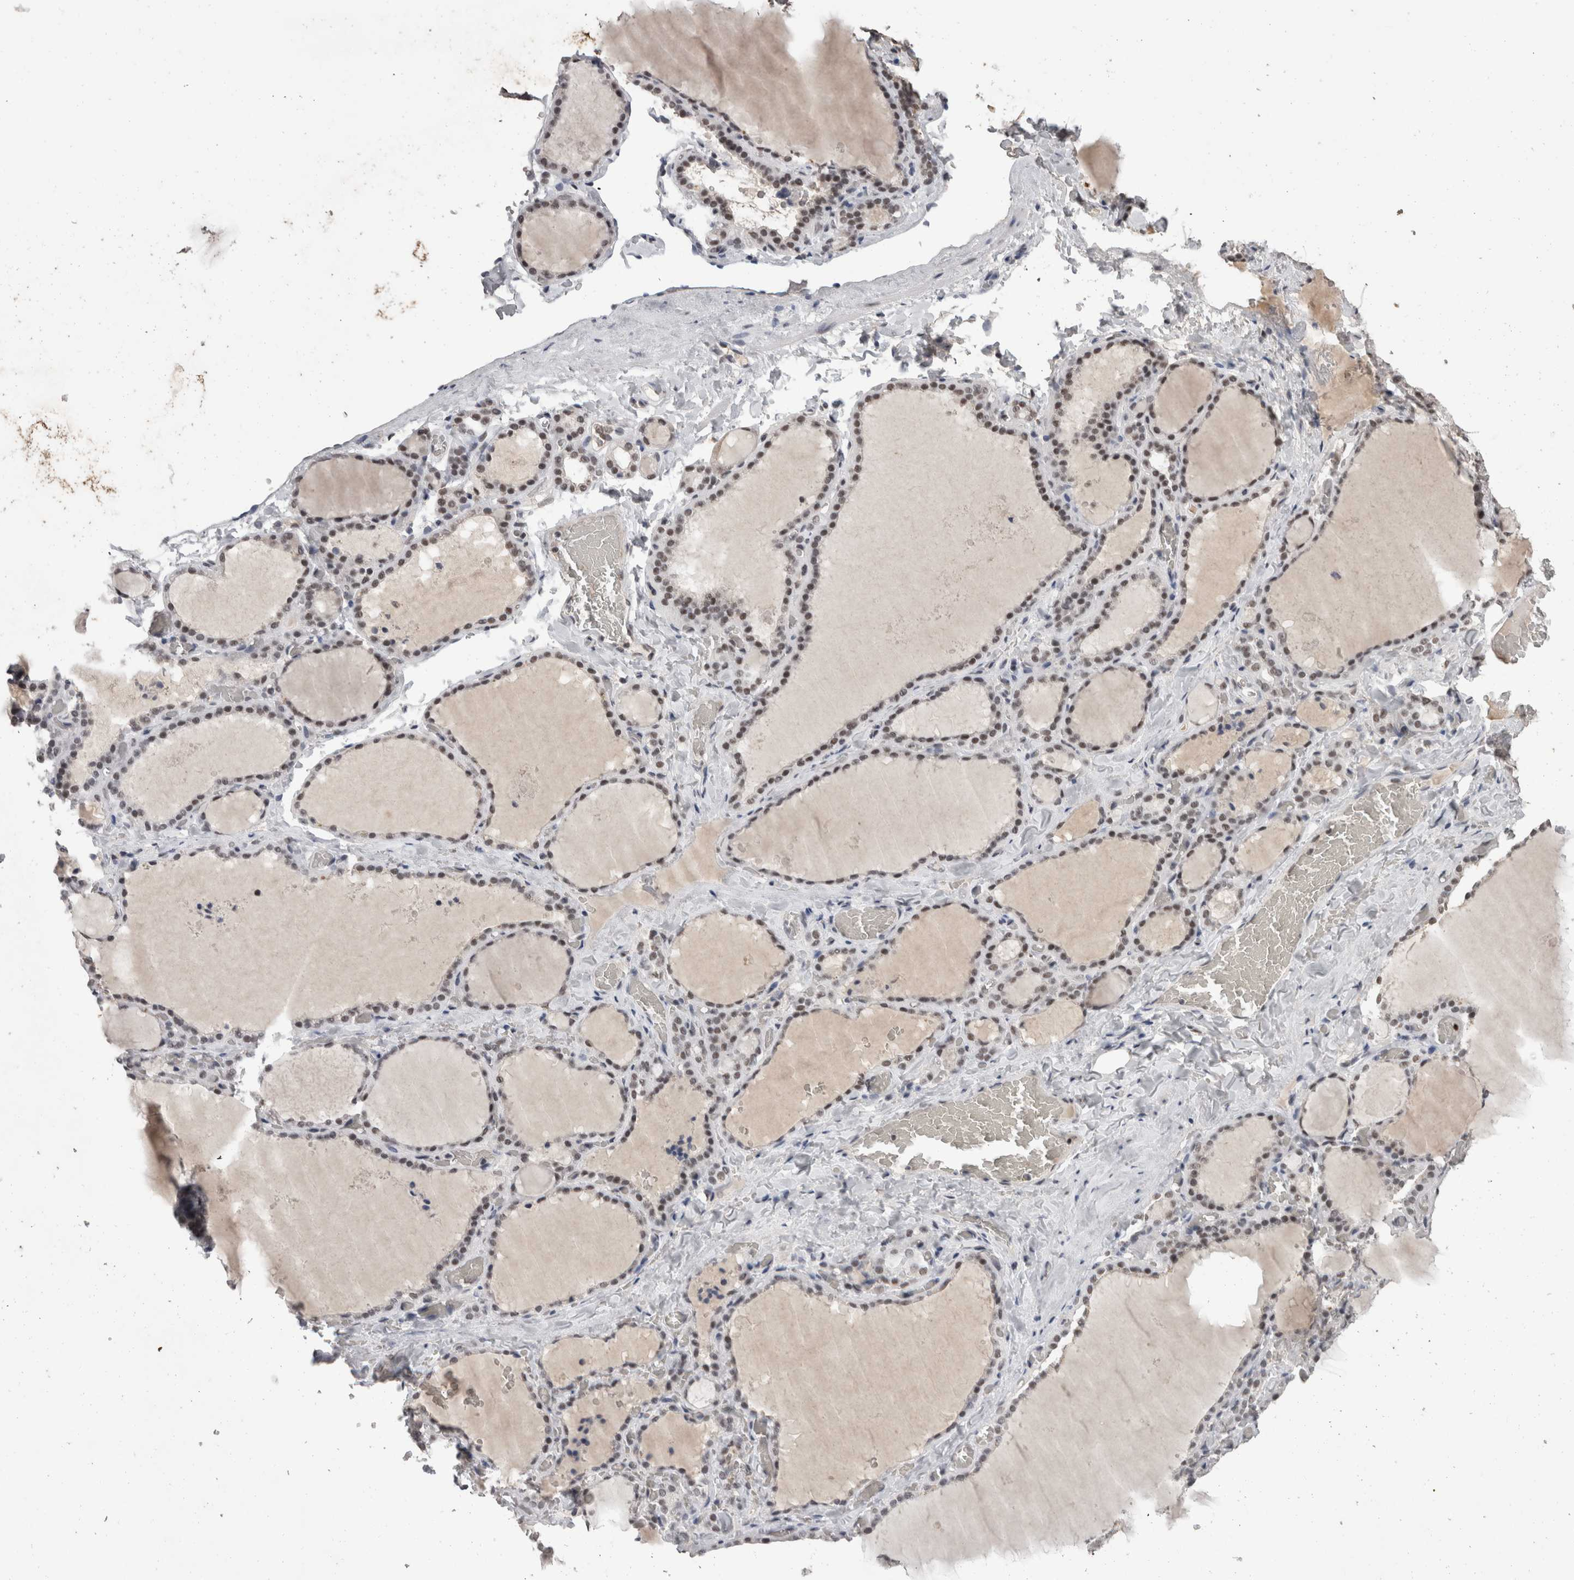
{"staining": {"intensity": "moderate", "quantity": ">75%", "location": "nuclear"}, "tissue": "thyroid gland", "cell_type": "Glandular cells", "image_type": "normal", "snomed": [{"axis": "morphology", "description": "Normal tissue, NOS"}, {"axis": "topography", "description": "Thyroid gland"}], "caption": "Protein staining by IHC reveals moderate nuclear expression in approximately >75% of glandular cells in unremarkable thyroid gland.", "gene": "DDX17", "patient": {"sex": "female", "age": 22}}